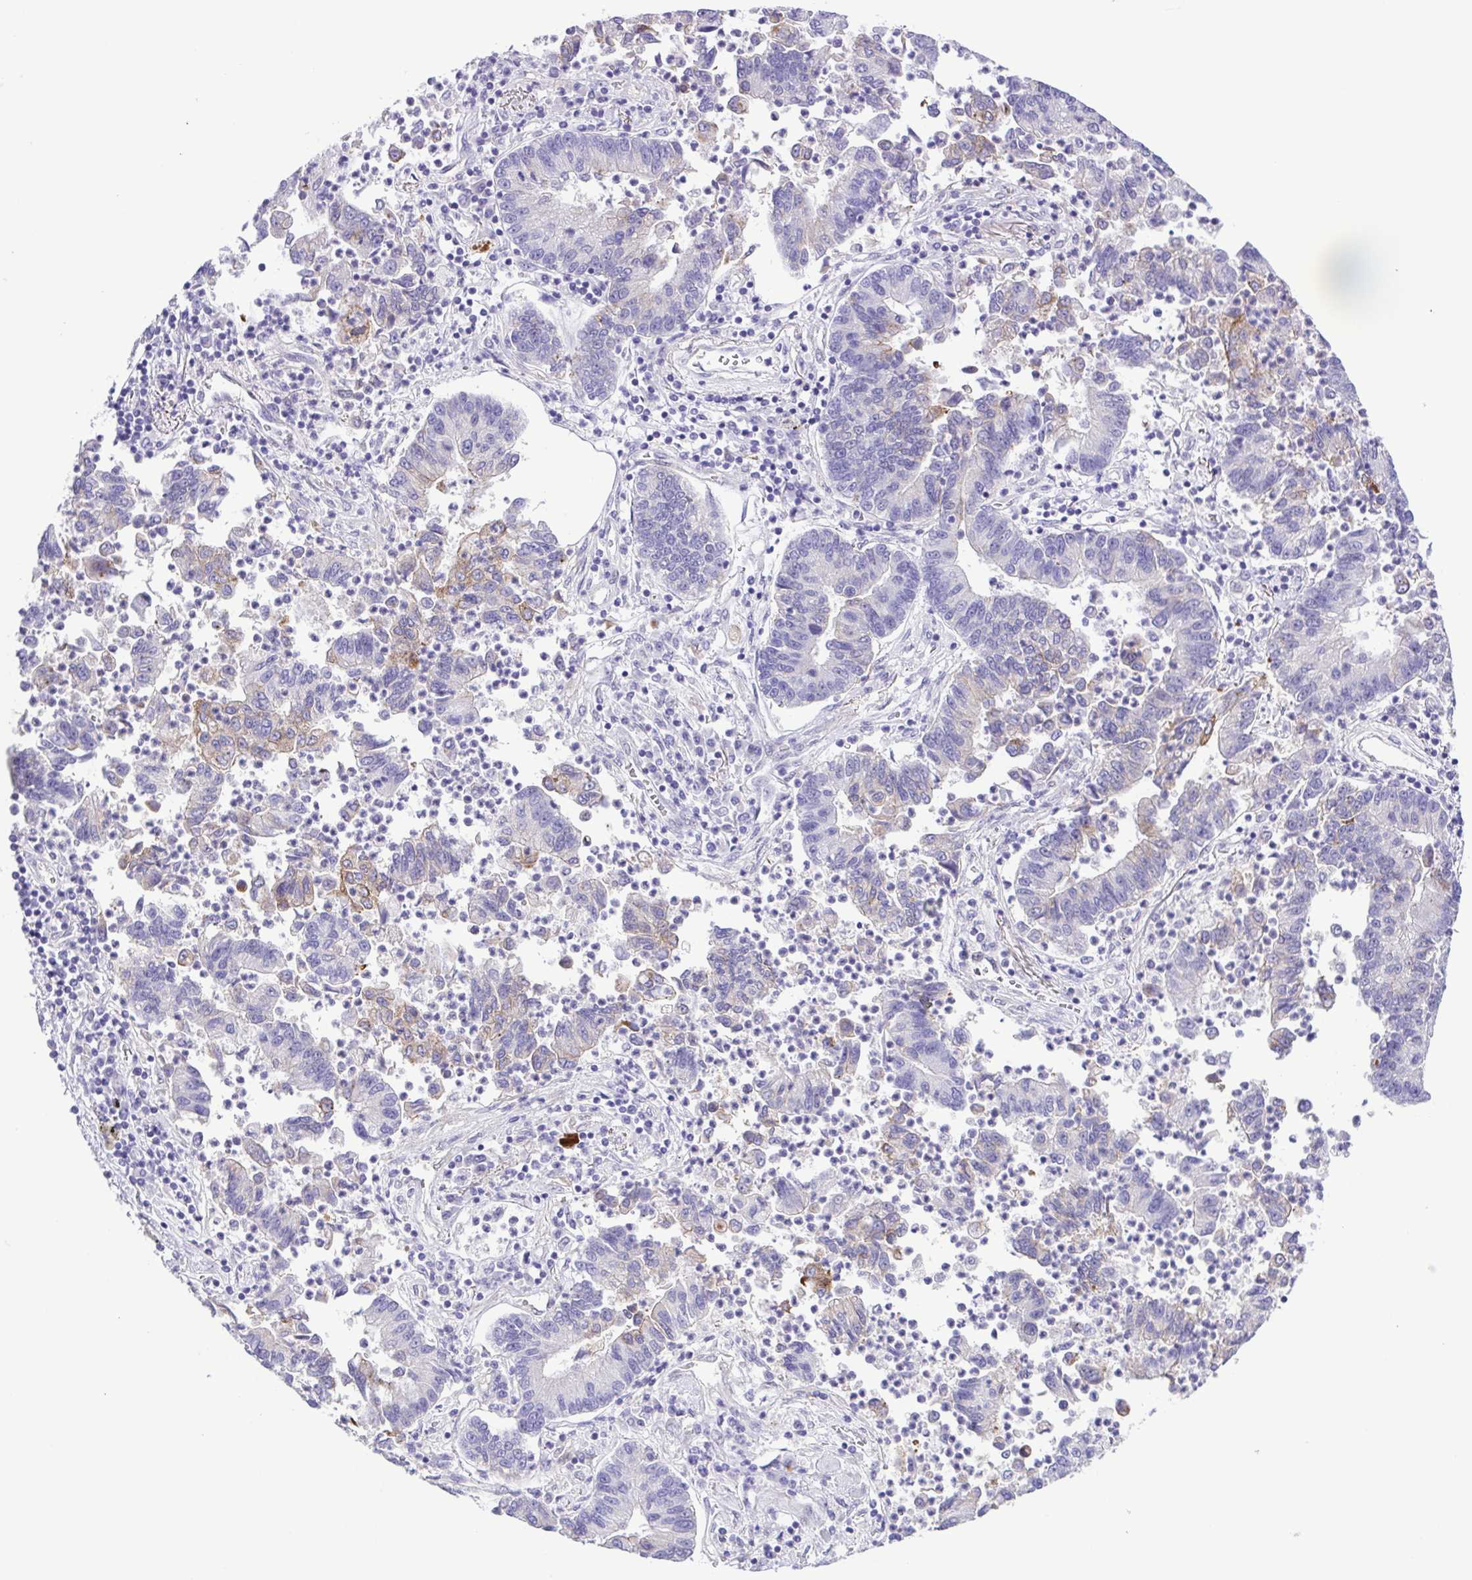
{"staining": {"intensity": "weak", "quantity": "<25%", "location": "cytoplasmic/membranous"}, "tissue": "lung cancer", "cell_type": "Tumor cells", "image_type": "cancer", "snomed": [{"axis": "morphology", "description": "Adenocarcinoma, NOS"}, {"axis": "topography", "description": "Lung"}], "caption": "IHC micrograph of human lung adenocarcinoma stained for a protein (brown), which exhibits no staining in tumor cells.", "gene": "DCLK2", "patient": {"sex": "female", "age": 57}}